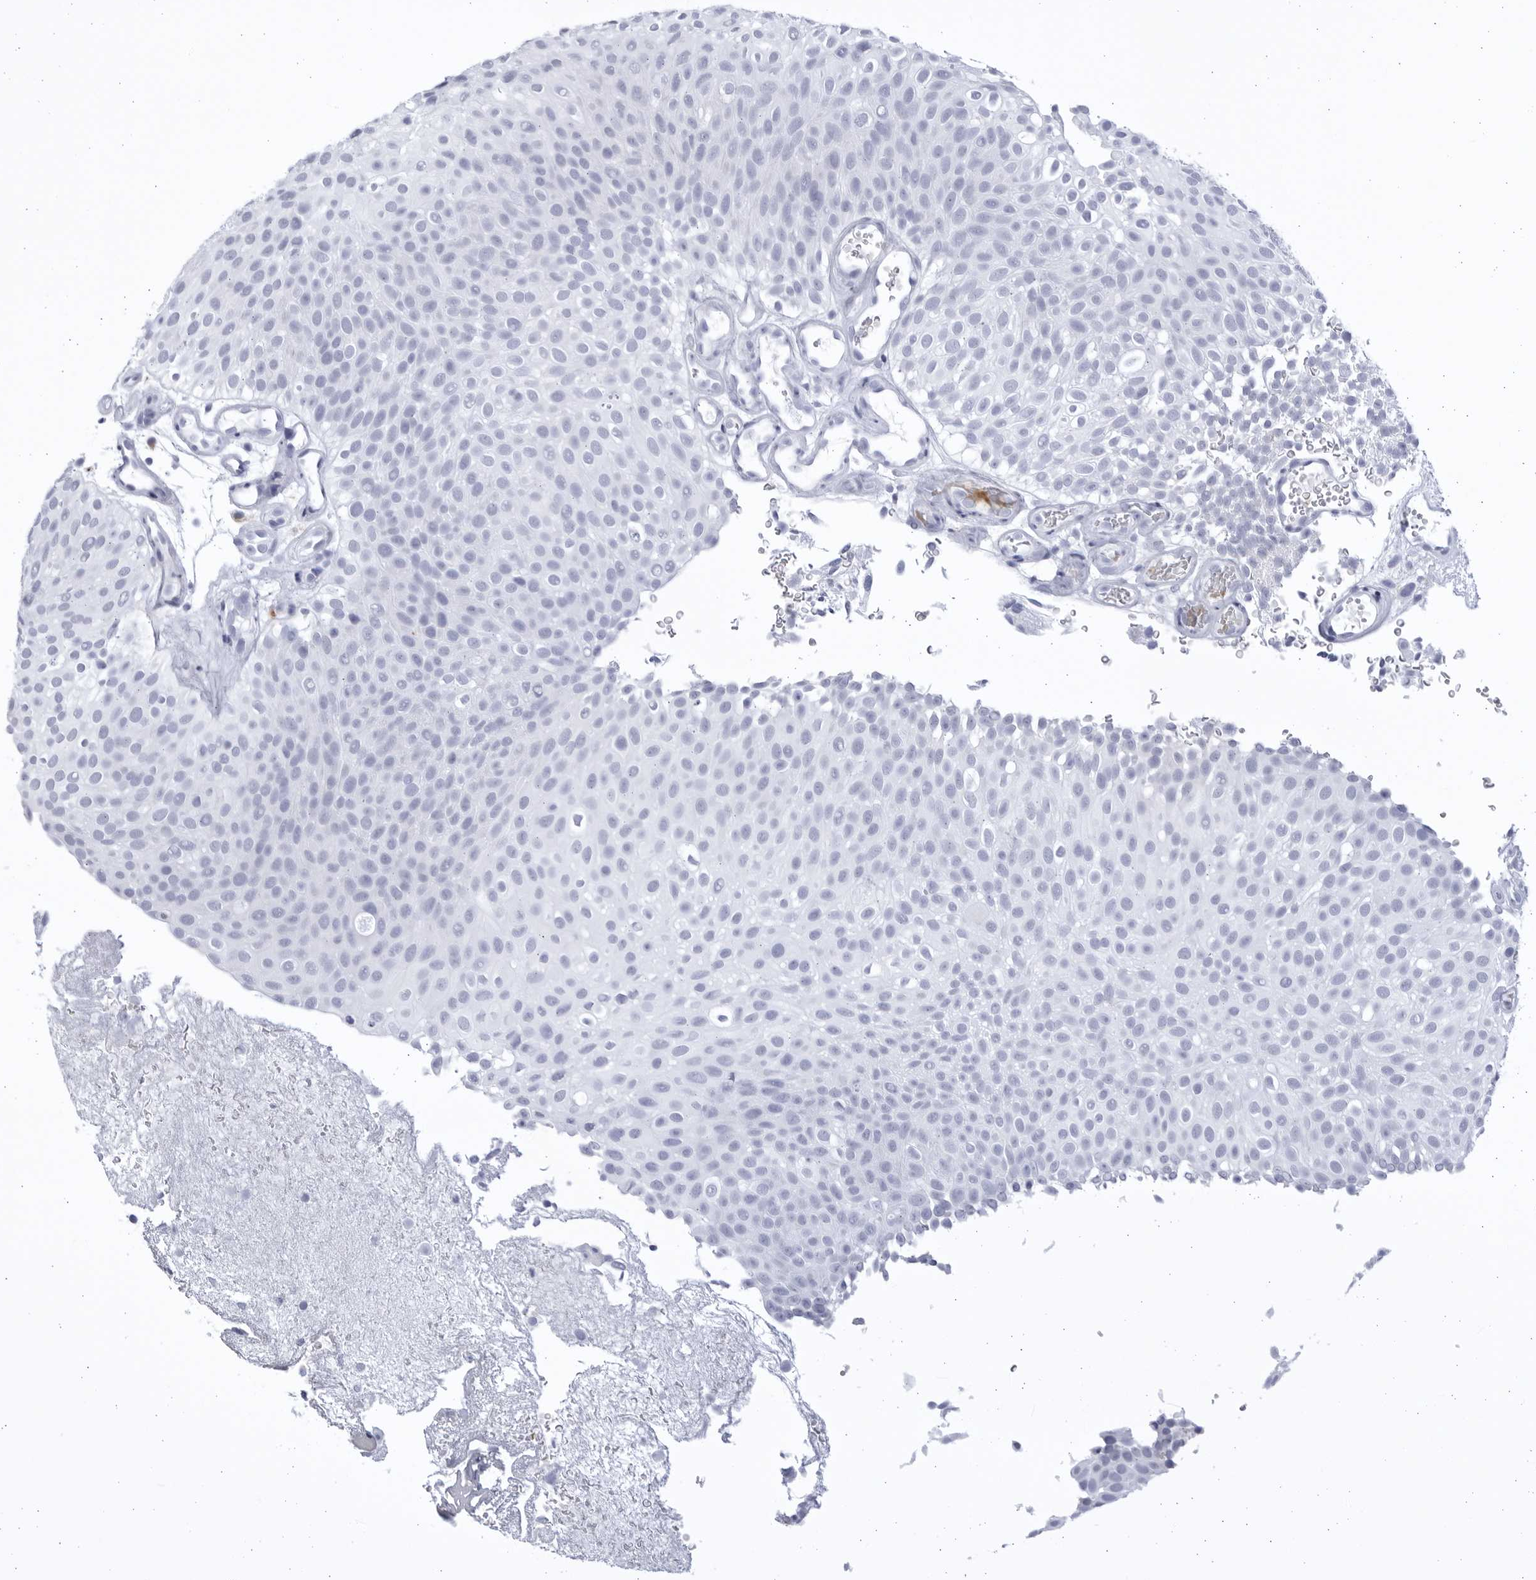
{"staining": {"intensity": "negative", "quantity": "none", "location": "none"}, "tissue": "urothelial cancer", "cell_type": "Tumor cells", "image_type": "cancer", "snomed": [{"axis": "morphology", "description": "Urothelial carcinoma, Low grade"}, {"axis": "topography", "description": "Urinary bladder"}], "caption": "DAB immunohistochemical staining of low-grade urothelial carcinoma displays no significant expression in tumor cells.", "gene": "CCDC181", "patient": {"sex": "male", "age": 78}}